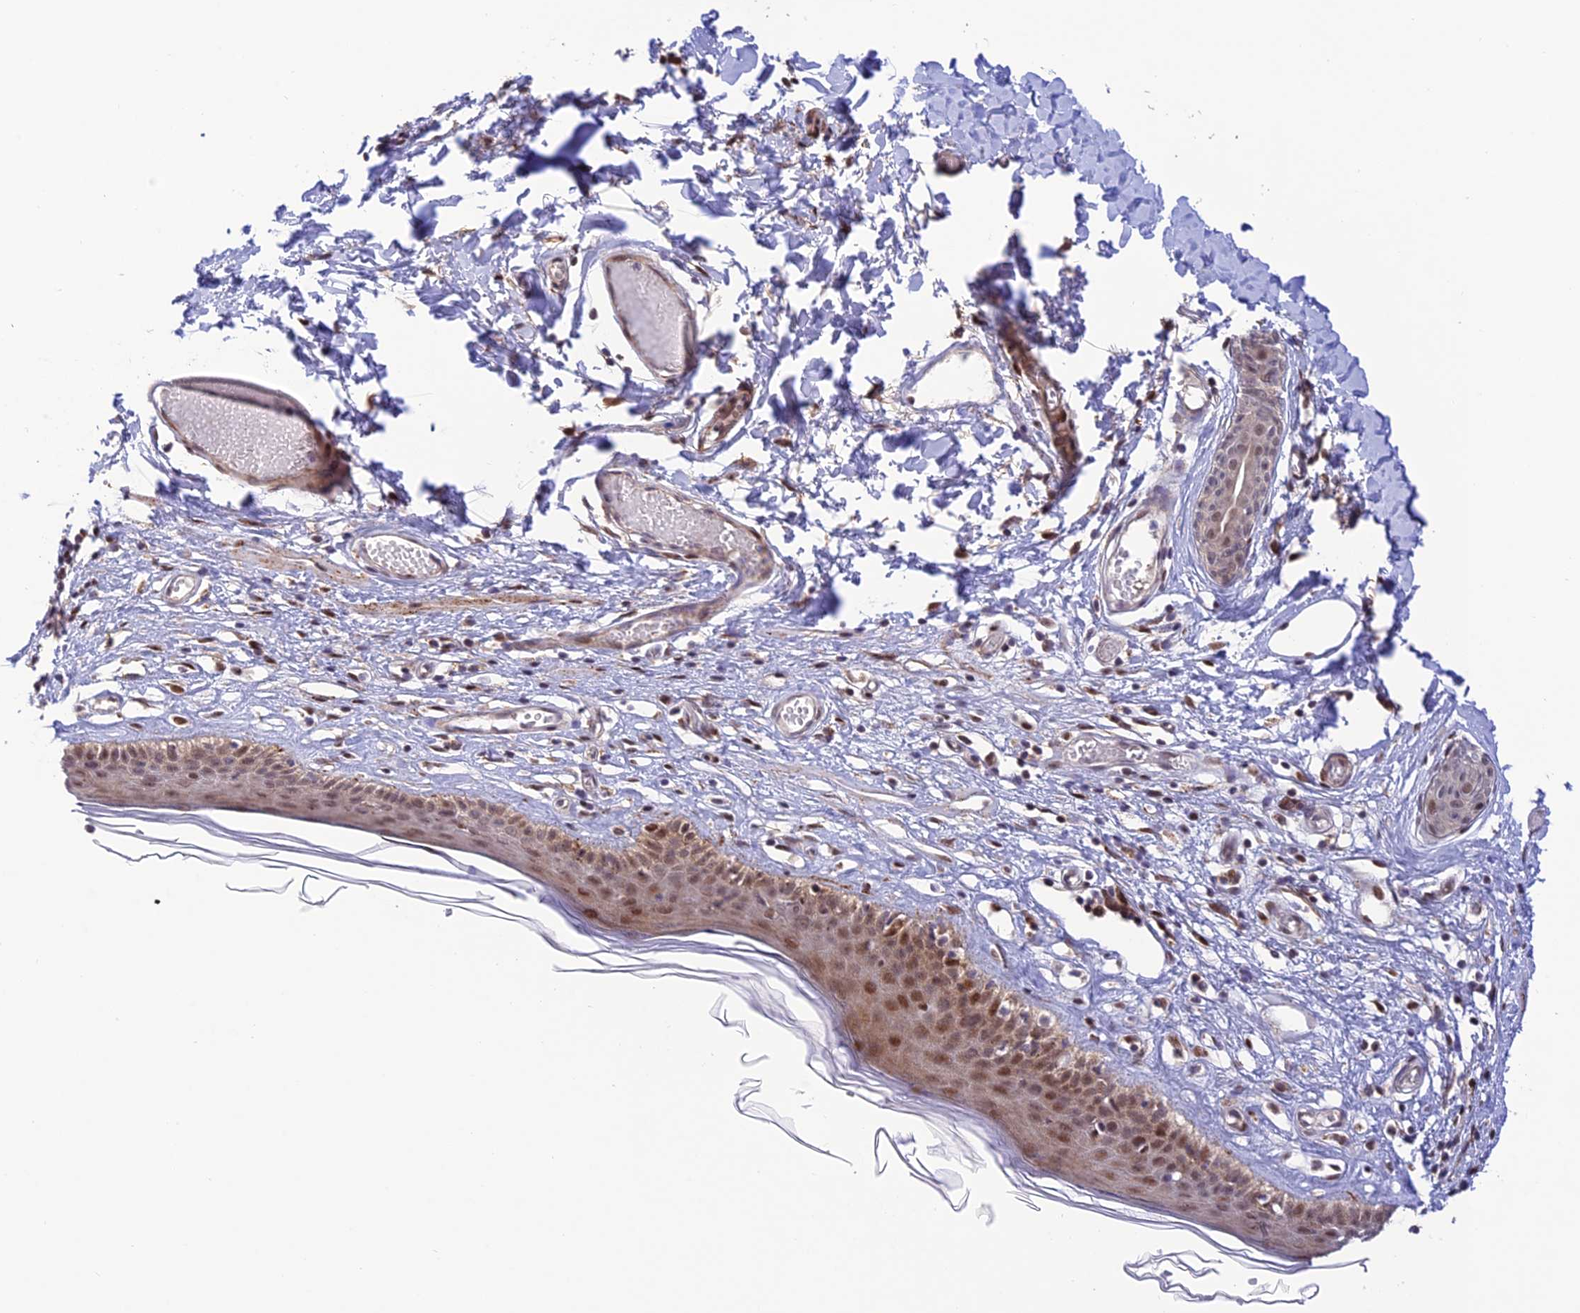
{"staining": {"intensity": "moderate", "quantity": ">75%", "location": "nuclear"}, "tissue": "skin", "cell_type": "Epidermal cells", "image_type": "normal", "snomed": [{"axis": "morphology", "description": "Normal tissue, NOS"}, {"axis": "topography", "description": "Adipose tissue"}, {"axis": "topography", "description": "Vascular tissue"}, {"axis": "topography", "description": "Vulva"}, {"axis": "topography", "description": "Peripheral nerve tissue"}], "caption": "Epidermal cells demonstrate medium levels of moderate nuclear positivity in about >75% of cells in benign human skin. The protein of interest is shown in brown color, while the nuclei are stained blue.", "gene": "WDR55", "patient": {"sex": "female", "age": 86}}